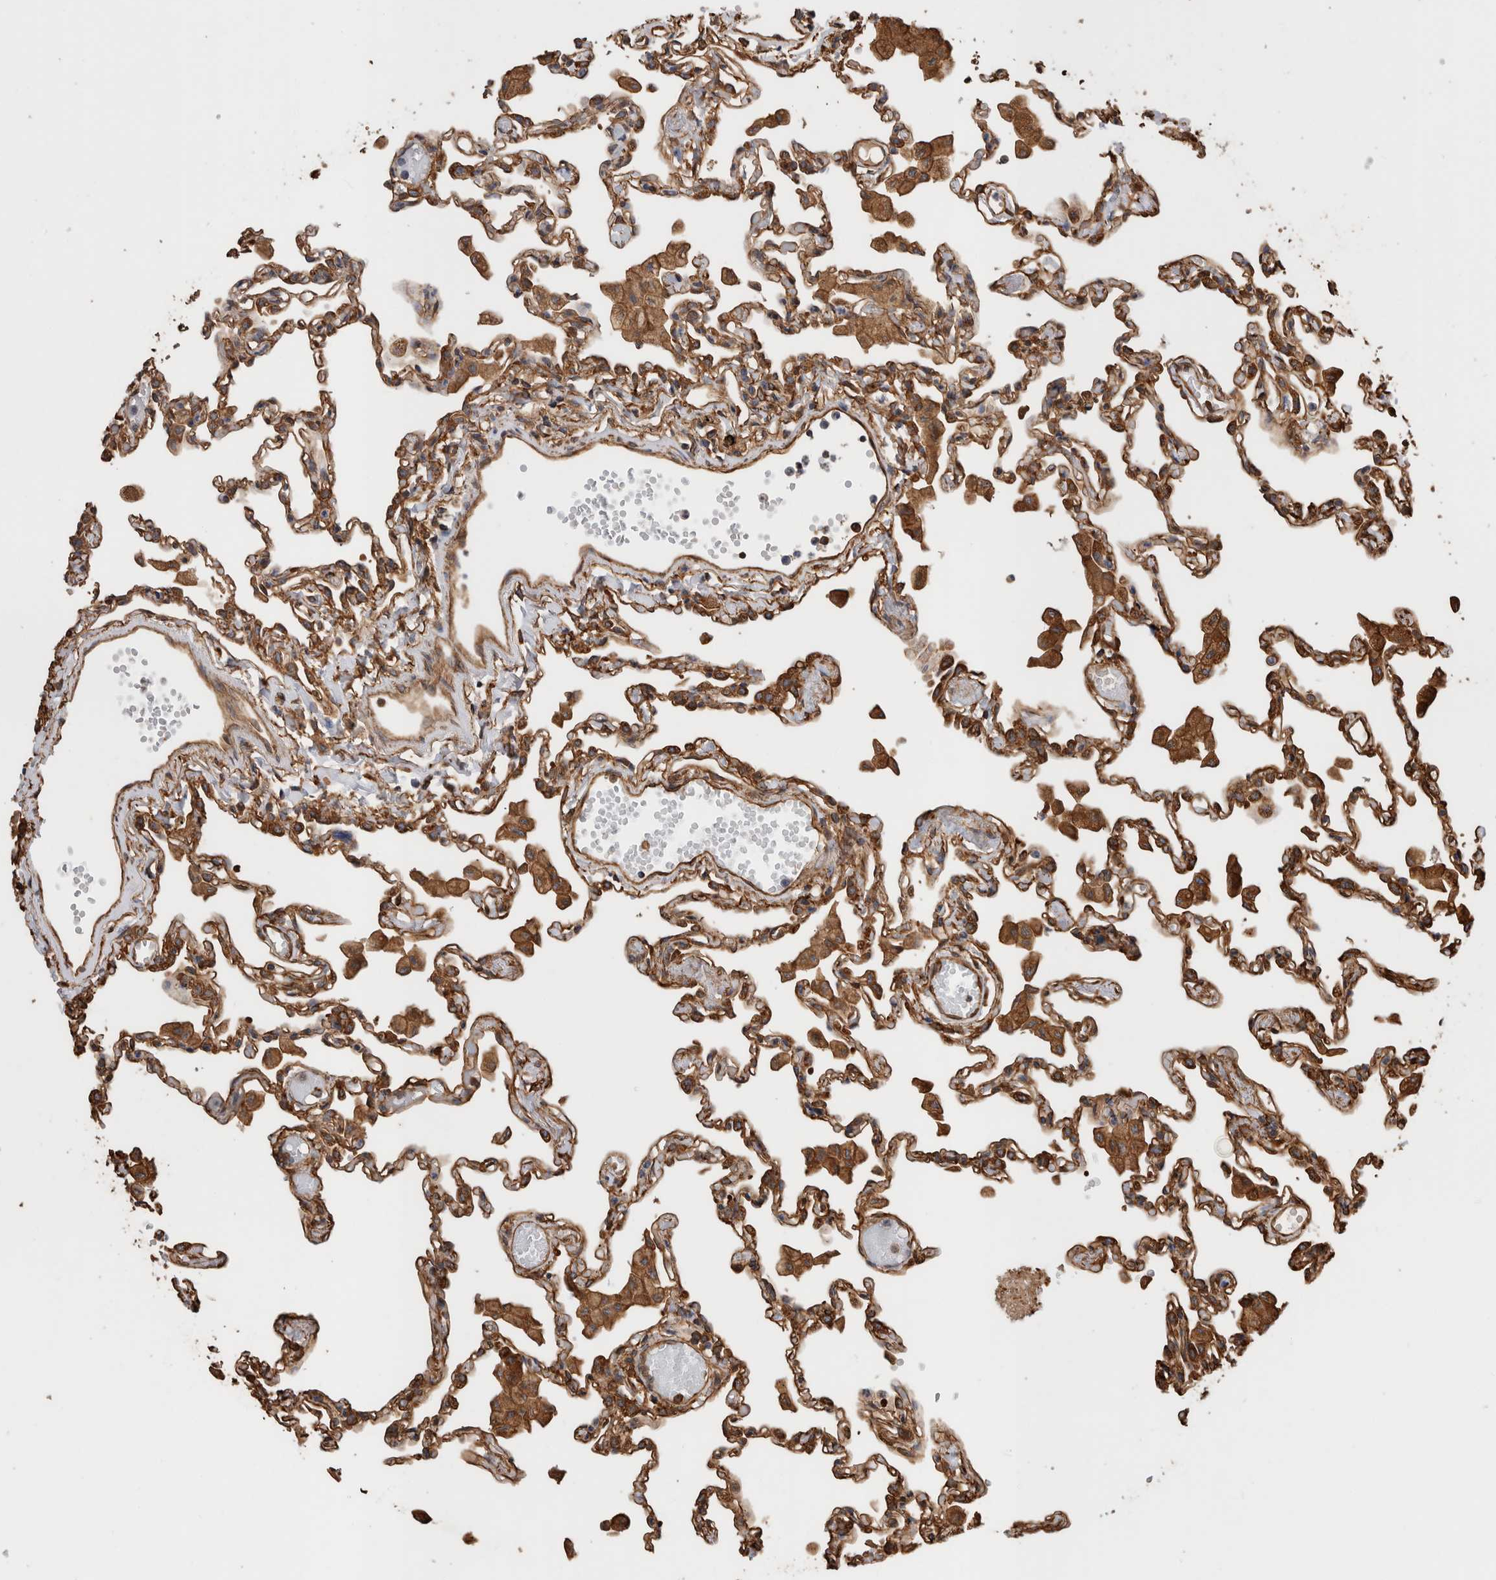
{"staining": {"intensity": "moderate", "quantity": ">75%", "location": "cytoplasmic/membranous"}, "tissue": "lung", "cell_type": "Alveolar cells", "image_type": "normal", "snomed": [{"axis": "morphology", "description": "Normal tissue, NOS"}, {"axis": "topography", "description": "Bronchus"}, {"axis": "topography", "description": "Lung"}], "caption": "A photomicrograph of human lung stained for a protein displays moderate cytoplasmic/membranous brown staining in alveolar cells.", "gene": "ZNF397", "patient": {"sex": "female", "age": 49}}